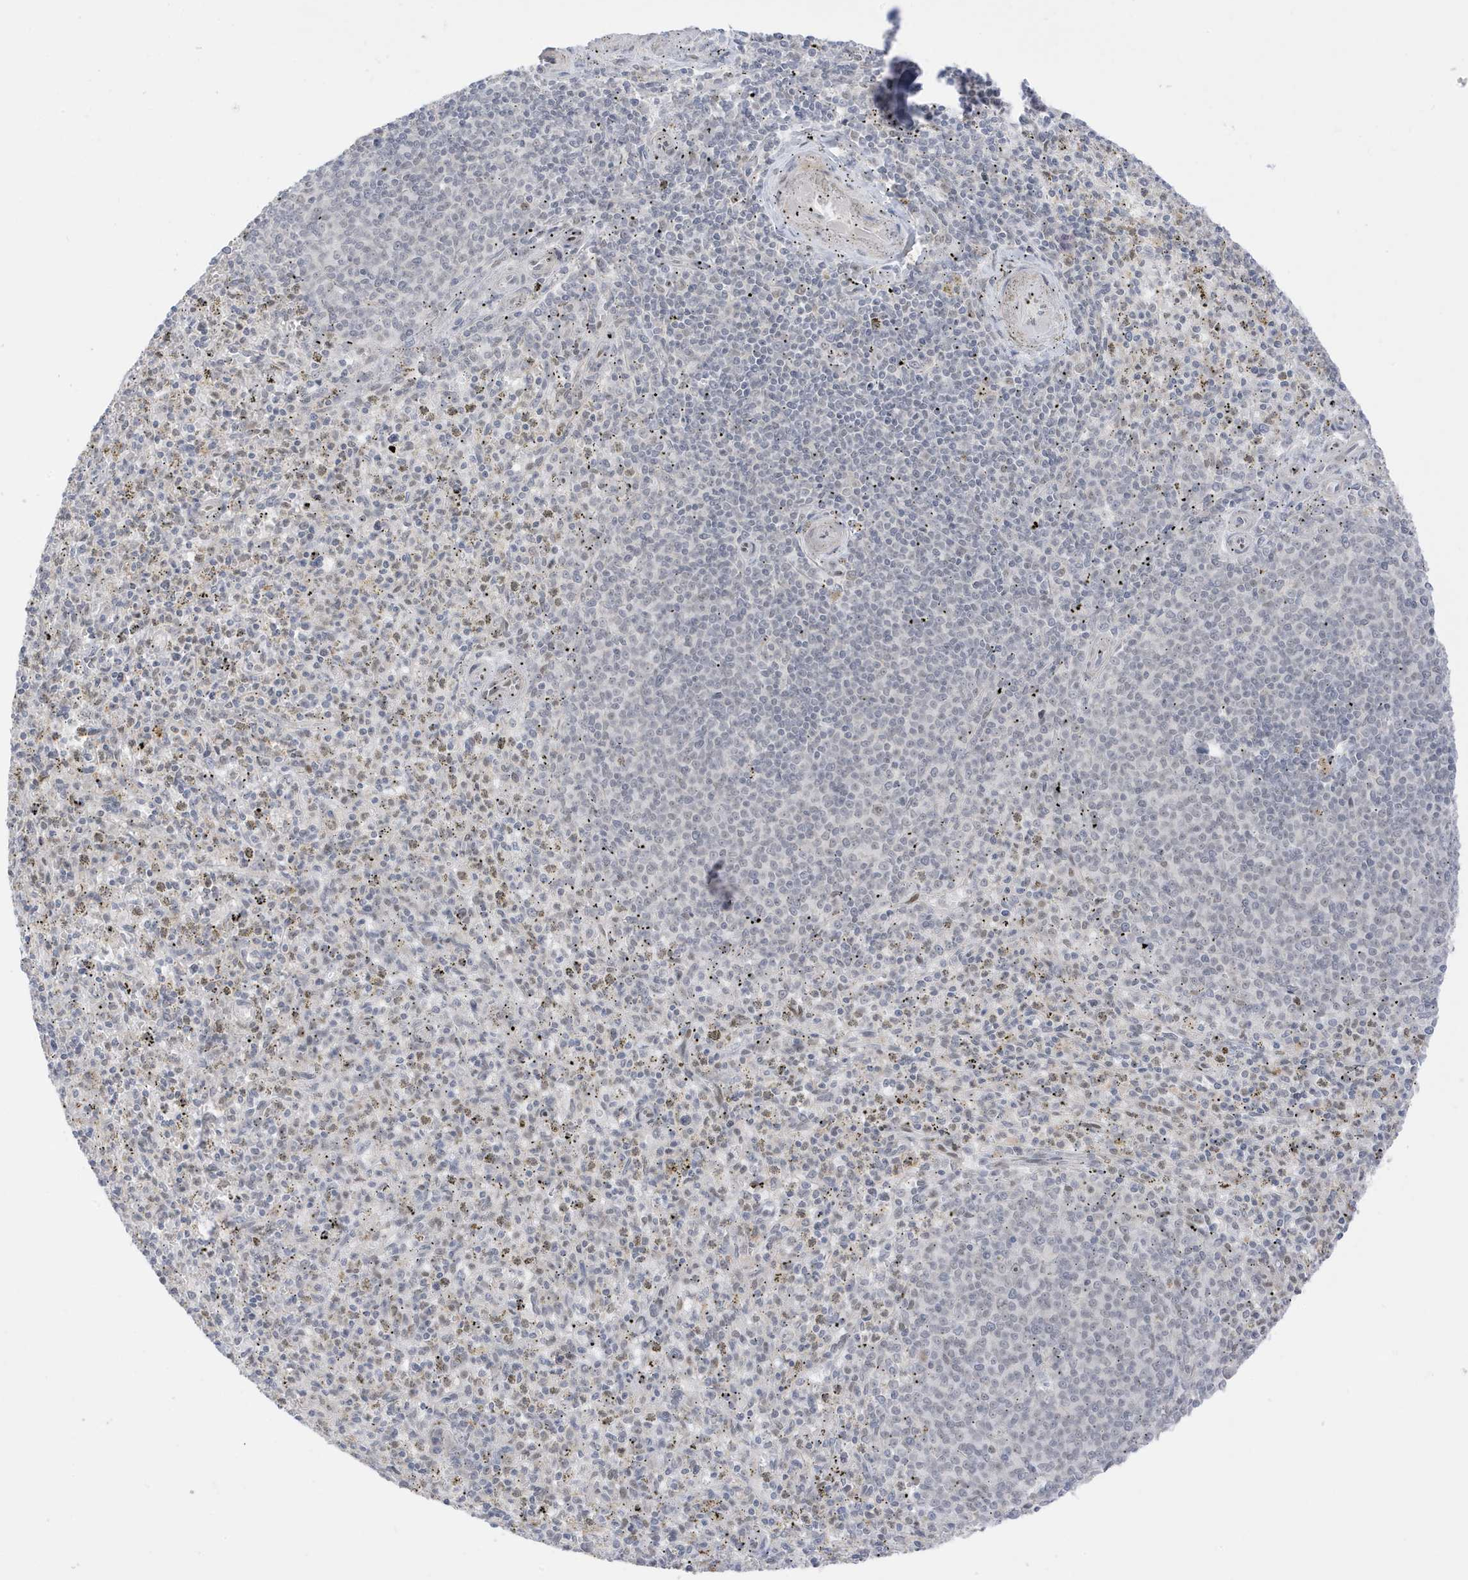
{"staining": {"intensity": "negative", "quantity": "none", "location": "none"}, "tissue": "spleen", "cell_type": "Cells in red pulp", "image_type": "normal", "snomed": [{"axis": "morphology", "description": "Normal tissue, NOS"}, {"axis": "topography", "description": "Spleen"}], "caption": "Immunohistochemistry photomicrograph of unremarkable spleen: spleen stained with DAB (3,3'-diaminobenzidine) exhibits no significant protein expression in cells in red pulp.", "gene": "MSL3", "patient": {"sex": "male", "age": 72}}